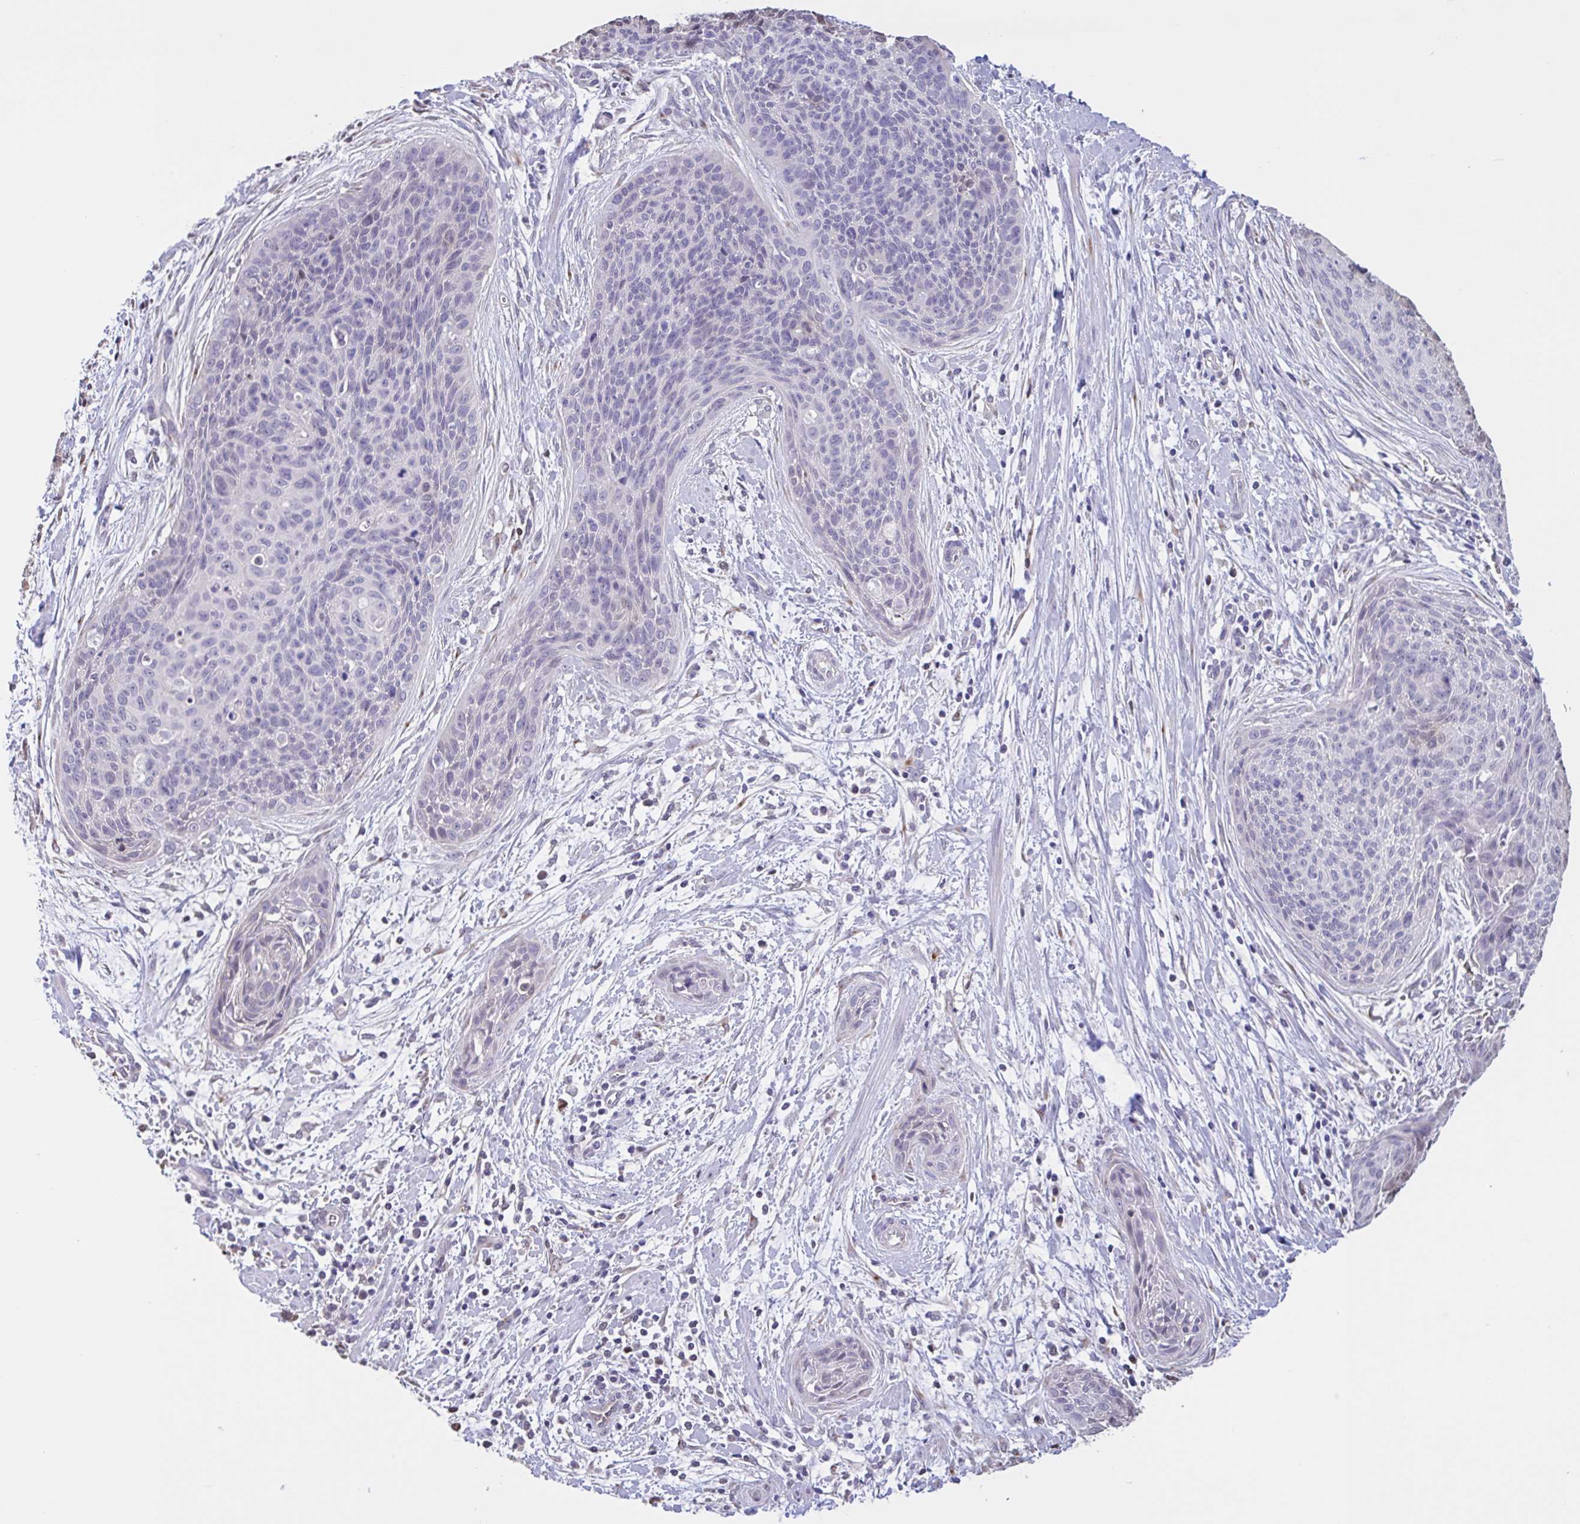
{"staining": {"intensity": "negative", "quantity": "none", "location": "none"}, "tissue": "cervical cancer", "cell_type": "Tumor cells", "image_type": "cancer", "snomed": [{"axis": "morphology", "description": "Squamous cell carcinoma, NOS"}, {"axis": "topography", "description": "Cervix"}], "caption": "Immunohistochemistry micrograph of neoplastic tissue: cervical cancer (squamous cell carcinoma) stained with DAB (3,3'-diaminobenzidine) displays no significant protein positivity in tumor cells.", "gene": "MRGPRX2", "patient": {"sex": "female", "age": 55}}